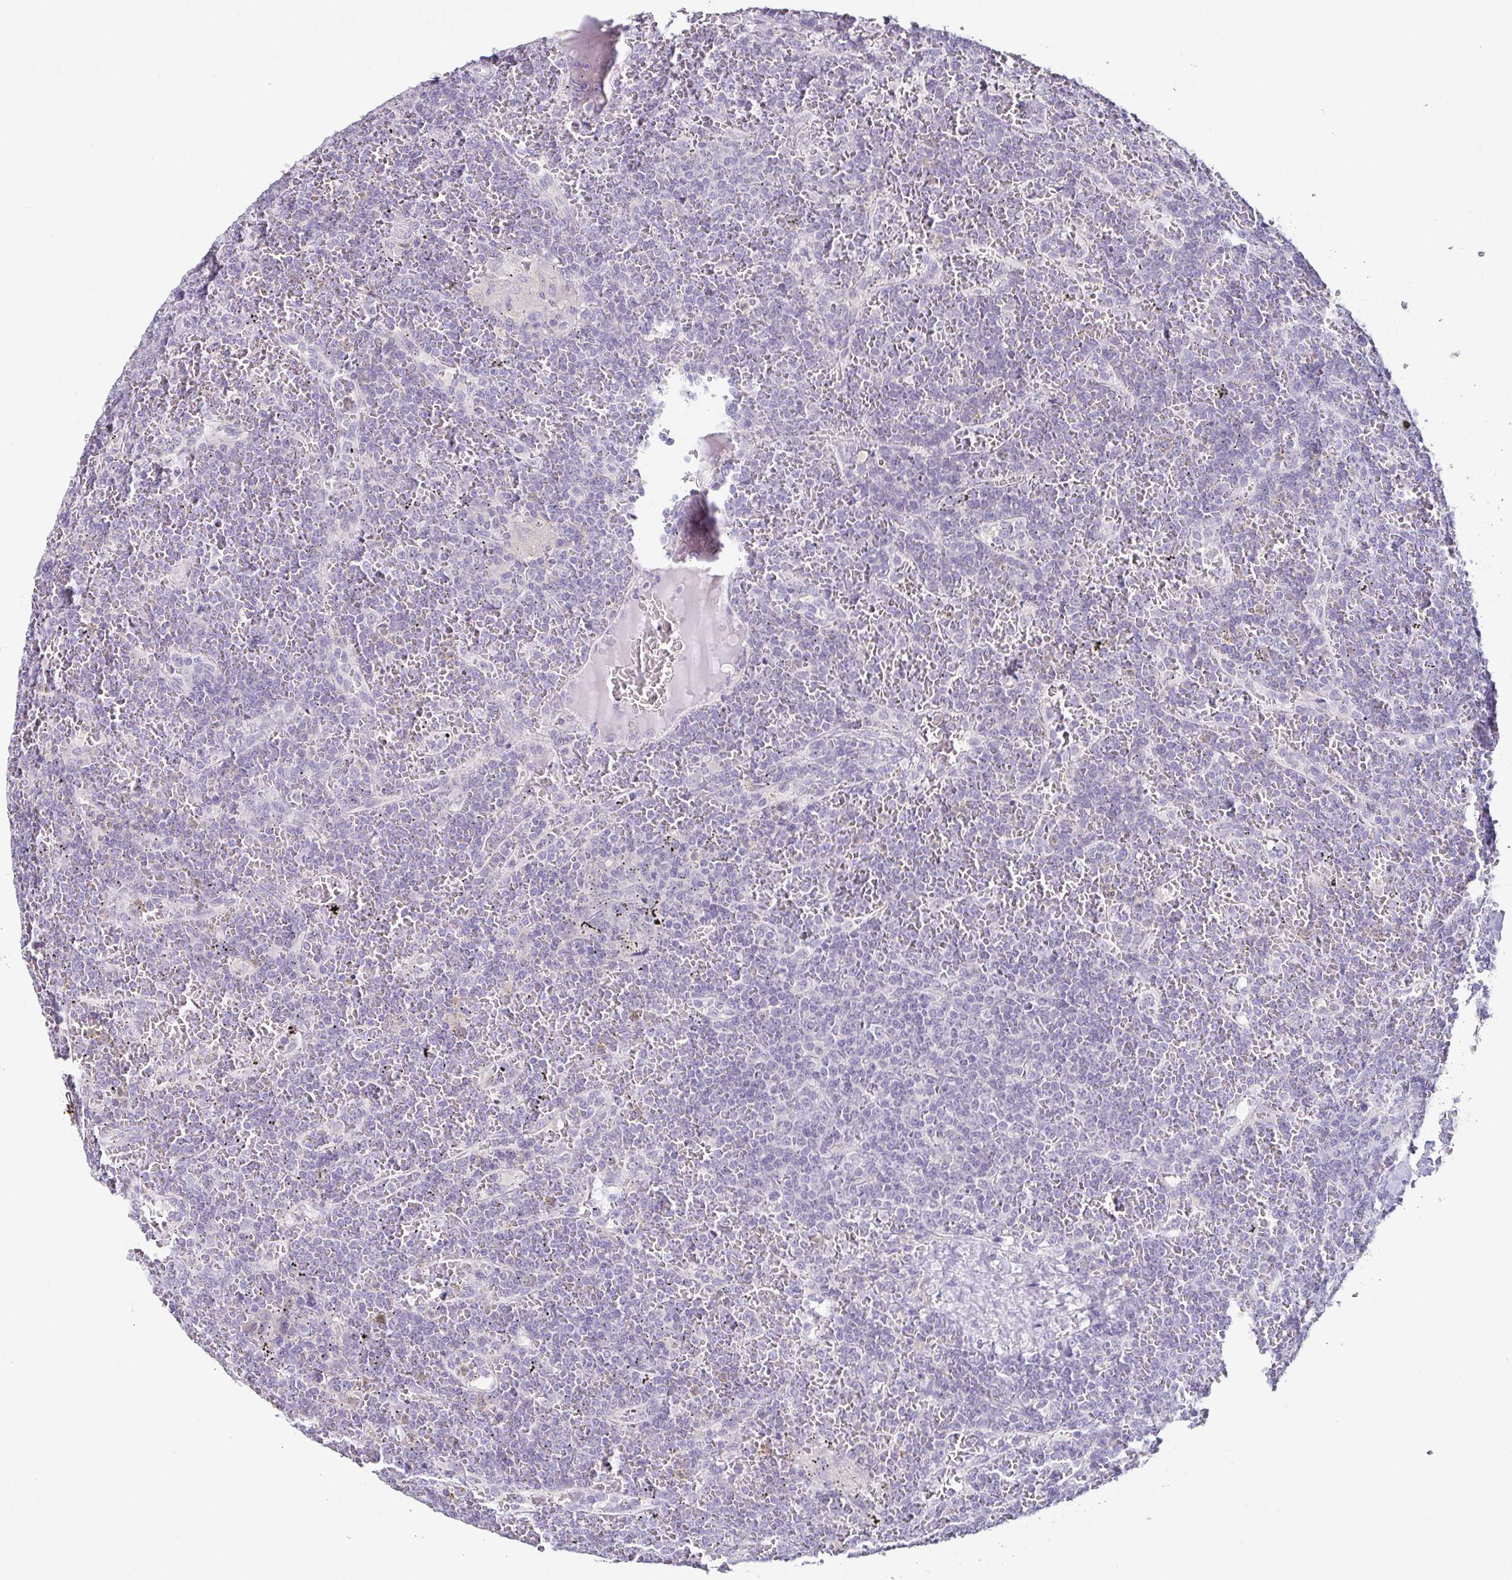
{"staining": {"intensity": "negative", "quantity": "none", "location": "none"}, "tissue": "lymphoma", "cell_type": "Tumor cells", "image_type": "cancer", "snomed": [{"axis": "morphology", "description": "Malignant lymphoma, non-Hodgkin's type, Low grade"}, {"axis": "topography", "description": "Spleen"}], "caption": "This is an immunohistochemistry image of low-grade malignant lymphoma, non-Hodgkin's type. There is no staining in tumor cells.", "gene": "TP73", "patient": {"sex": "female", "age": 19}}